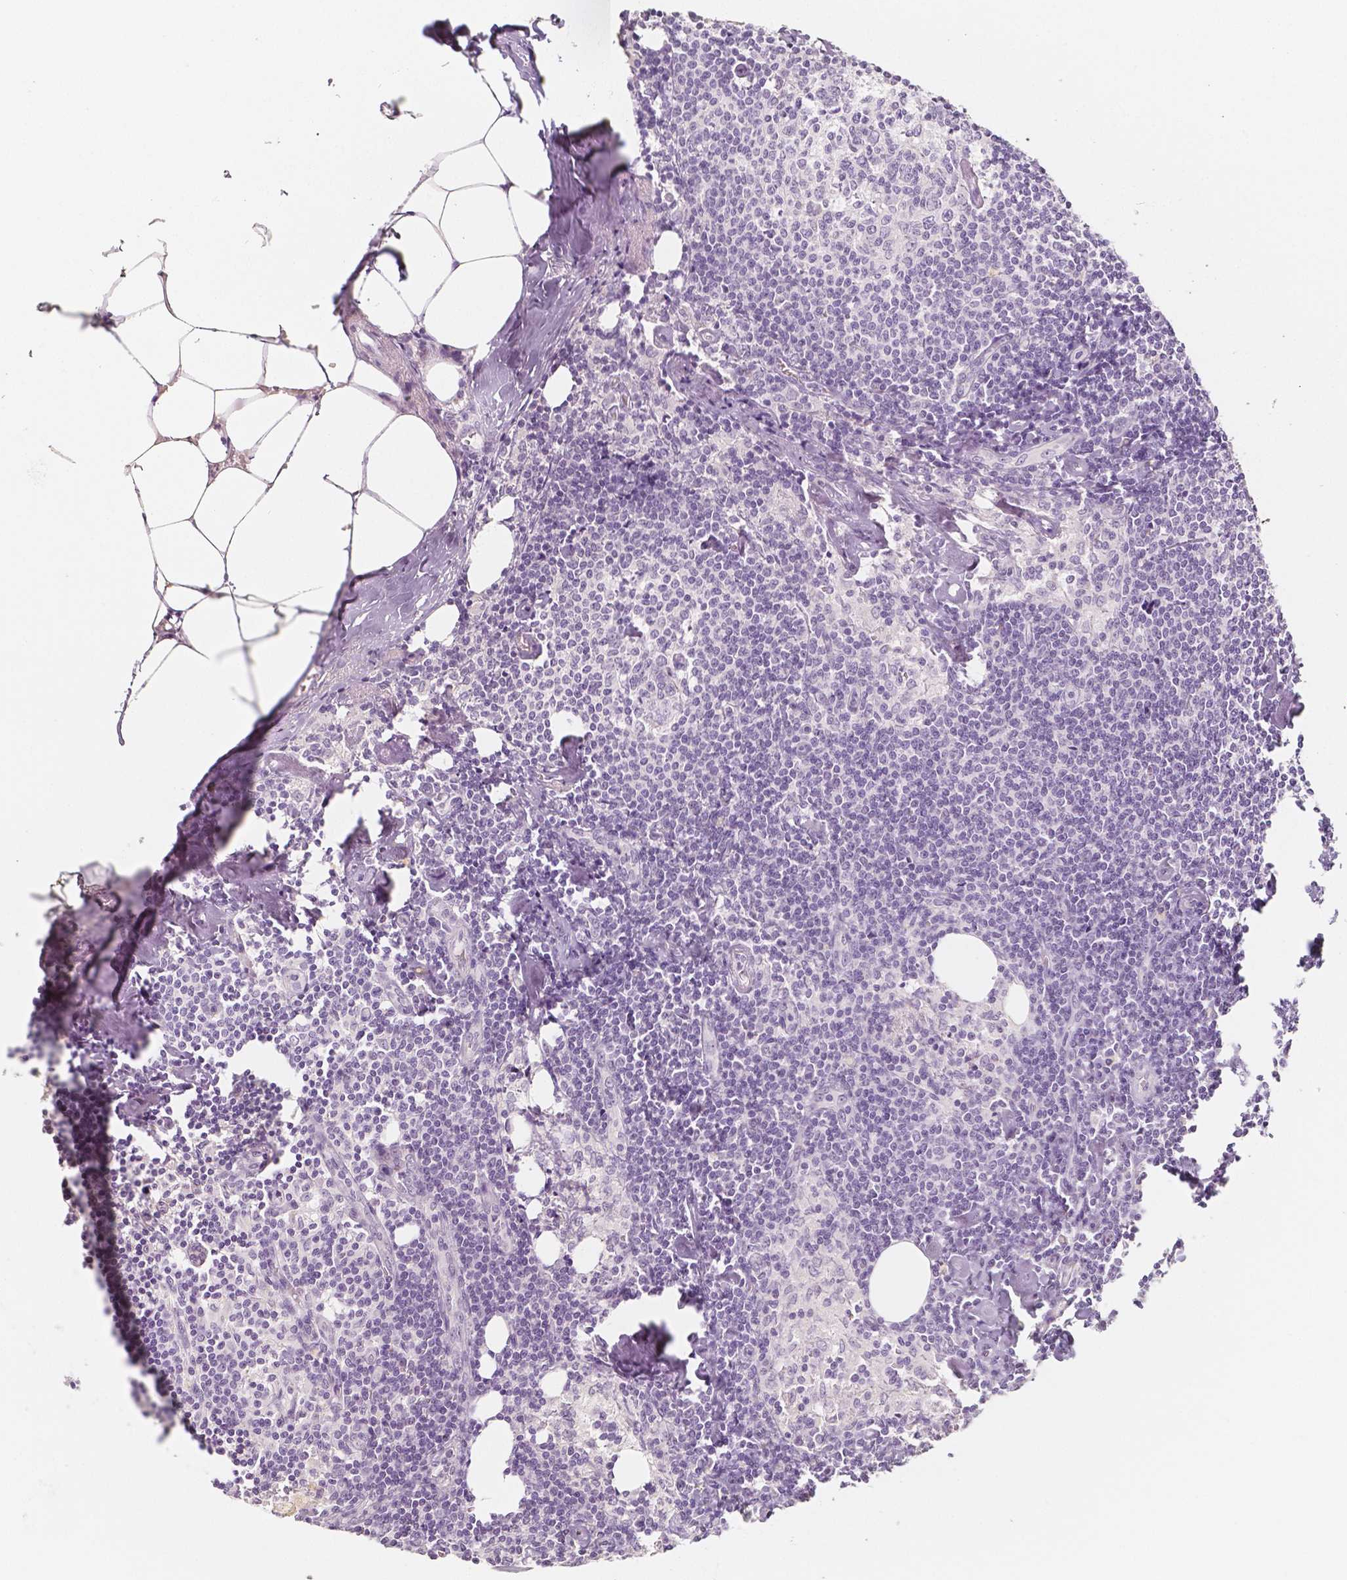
{"staining": {"intensity": "negative", "quantity": "none", "location": "none"}, "tissue": "lymph node", "cell_type": "Germinal center cells", "image_type": "normal", "snomed": [{"axis": "morphology", "description": "Normal tissue, NOS"}, {"axis": "topography", "description": "Lymph node"}], "caption": "A high-resolution histopathology image shows IHC staining of normal lymph node, which demonstrates no significant staining in germinal center cells. The staining was performed using DAB (3,3'-diaminobenzidine) to visualize the protein expression in brown, while the nuclei were stained in blue with hematoxylin (Magnification: 20x).", "gene": "NECAB2", "patient": {"sex": "female", "age": 69}}